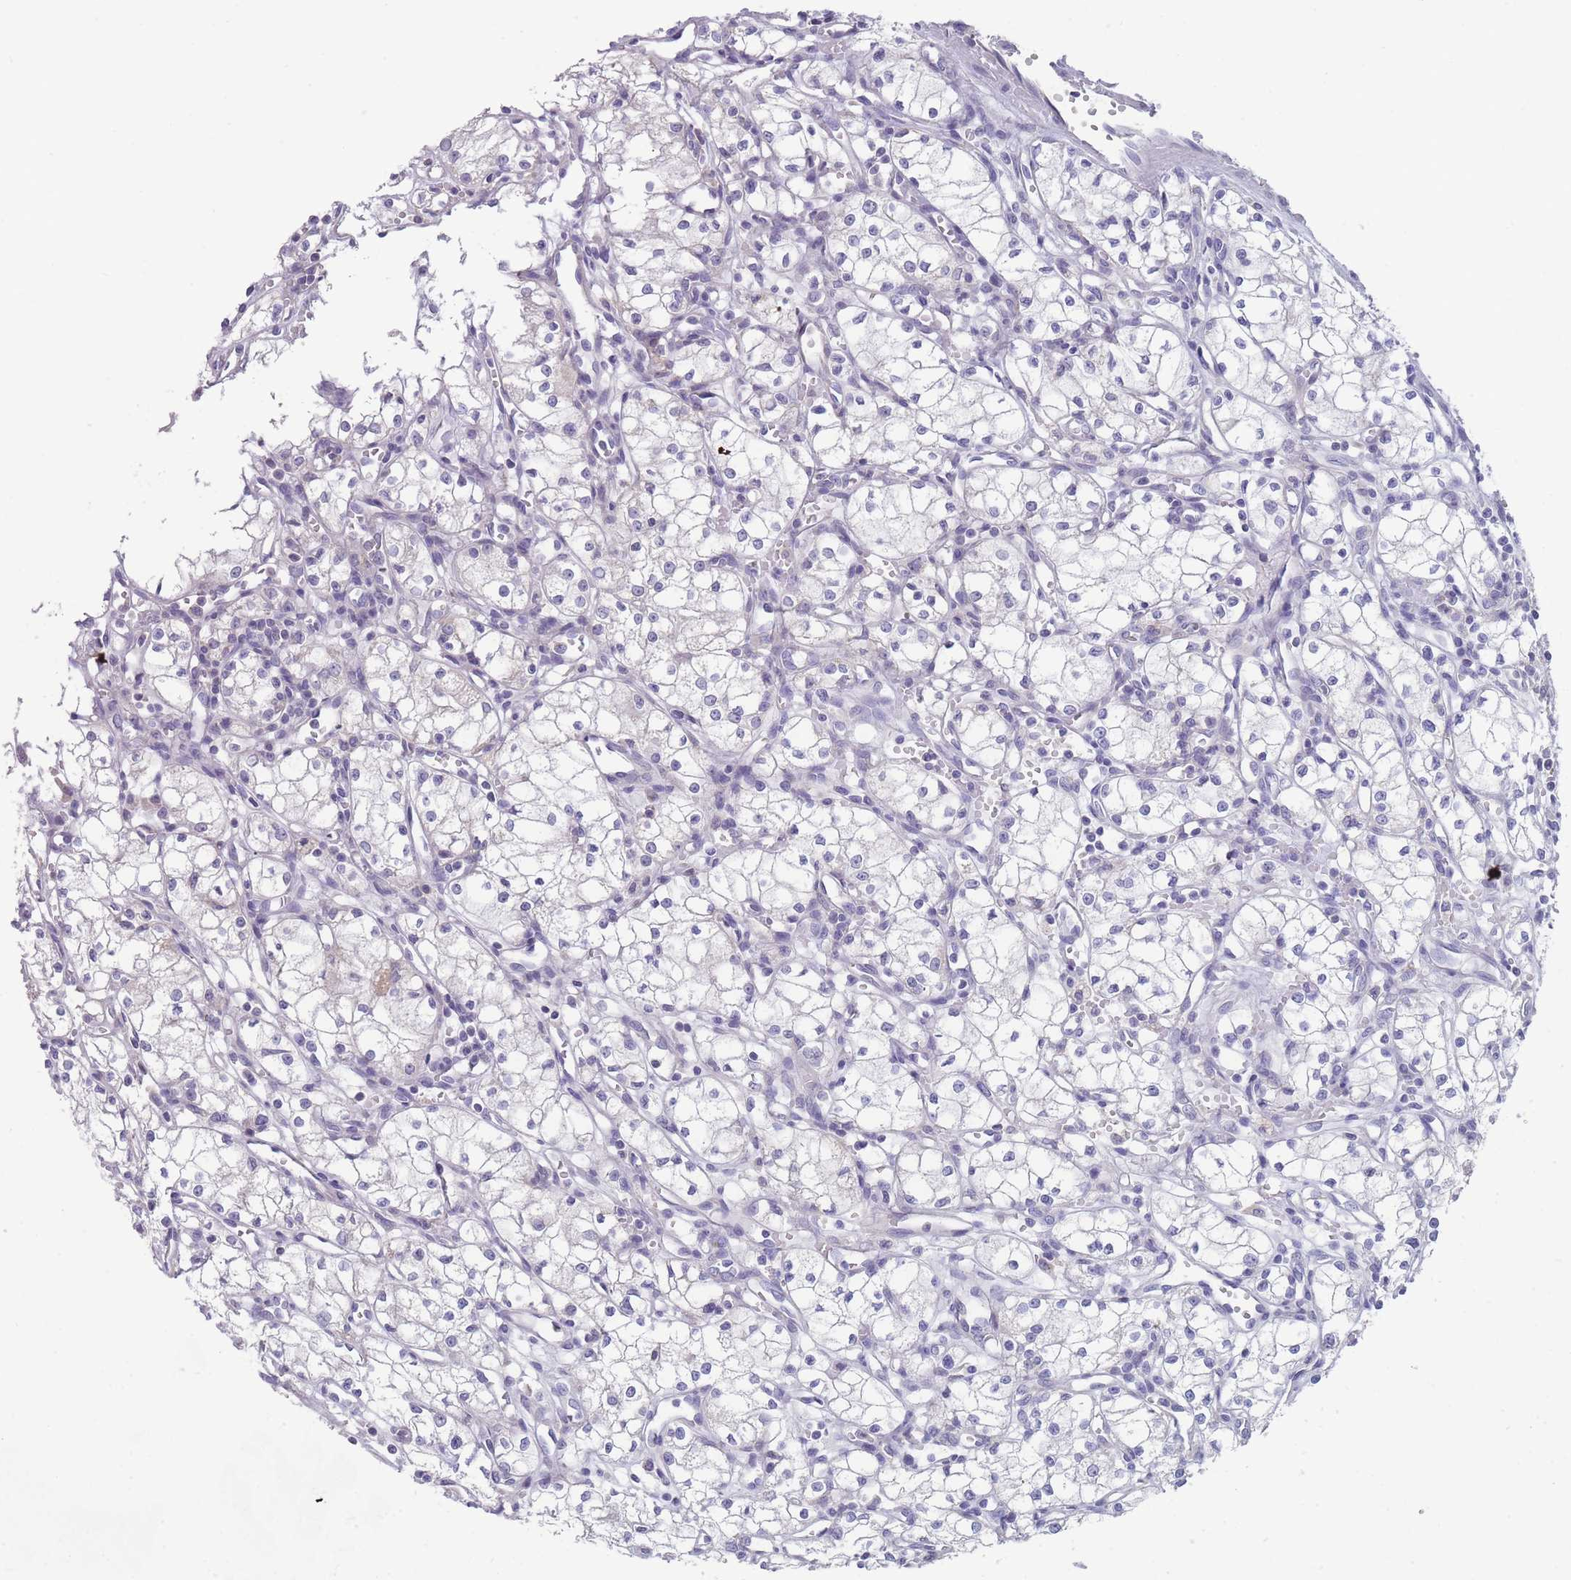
{"staining": {"intensity": "negative", "quantity": "none", "location": "none"}, "tissue": "renal cancer", "cell_type": "Tumor cells", "image_type": "cancer", "snomed": [{"axis": "morphology", "description": "Adenocarcinoma, NOS"}, {"axis": "topography", "description": "Kidney"}], "caption": "A high-resolution photomicrograph shows immunohistochemistry staining of renal cancer, which demonstrates no significant positivity in tumor cells. (IHC, brightfield microscopy, high magnification).", "gene": "MRPS14", "patient": {"sex": "male", "age": 59}}